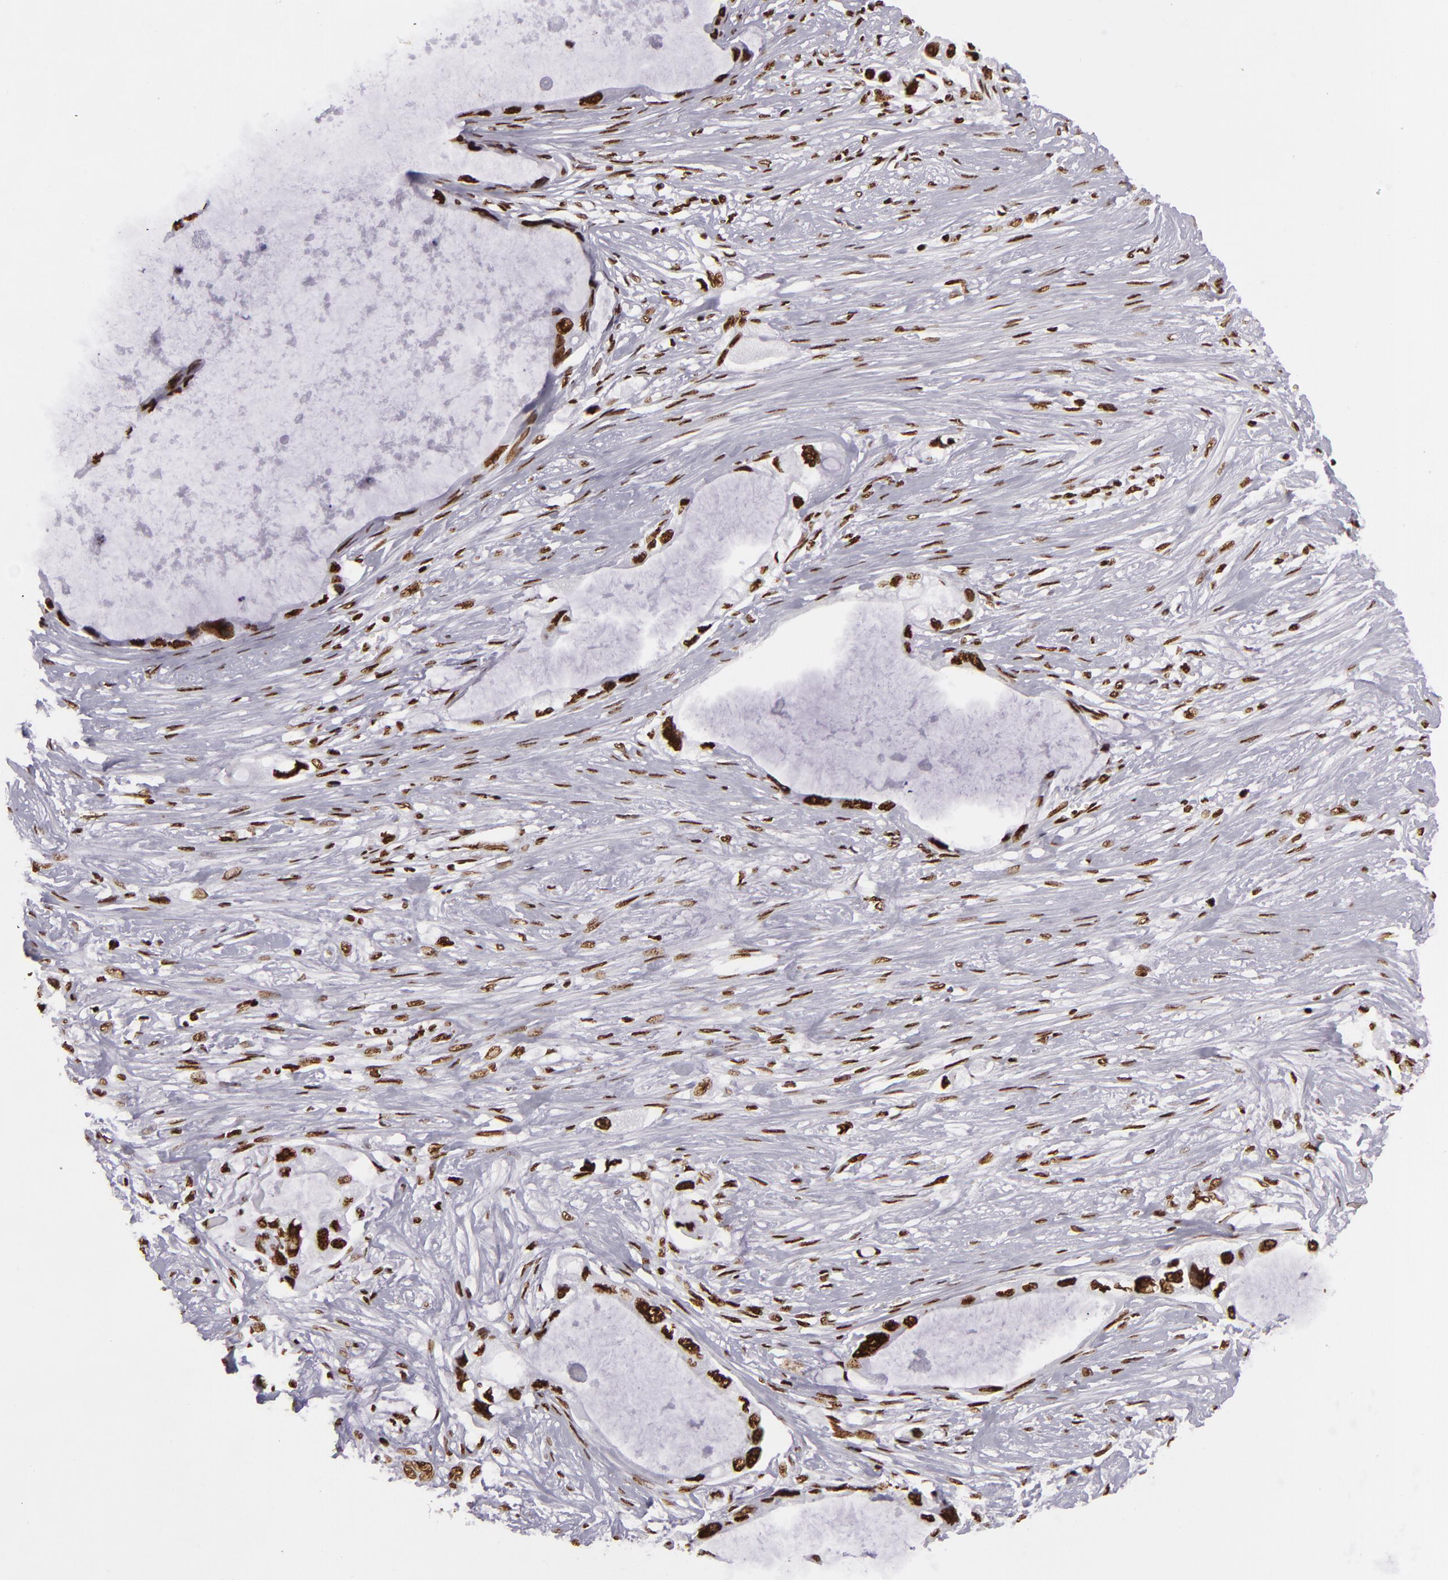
{"staining": {"intensity": "strong", "quantity": ">75%", "location": "nuclear"}, "tissue": "pancreatic cancer", "cell_type": "Tumor cells", "image_type": "cancer", "snomed": [{"axis": "morphology", "description": "Adenocarcinoma, NOS"}, {"axis": "topography", "description": "Pancreas"}, {"axis": "topography", "description": "Stomach, upper"}], "caption": "DAB (3,3'-diaminobenzidine) immunohistochemical staining of human pancreatic cancer (adenocarcinoma) exhibits strong nuclear protein positivity in about >75% of tumor cells.", "gene": "SAFB", "patient": {"sex": "male", "age": 77}}